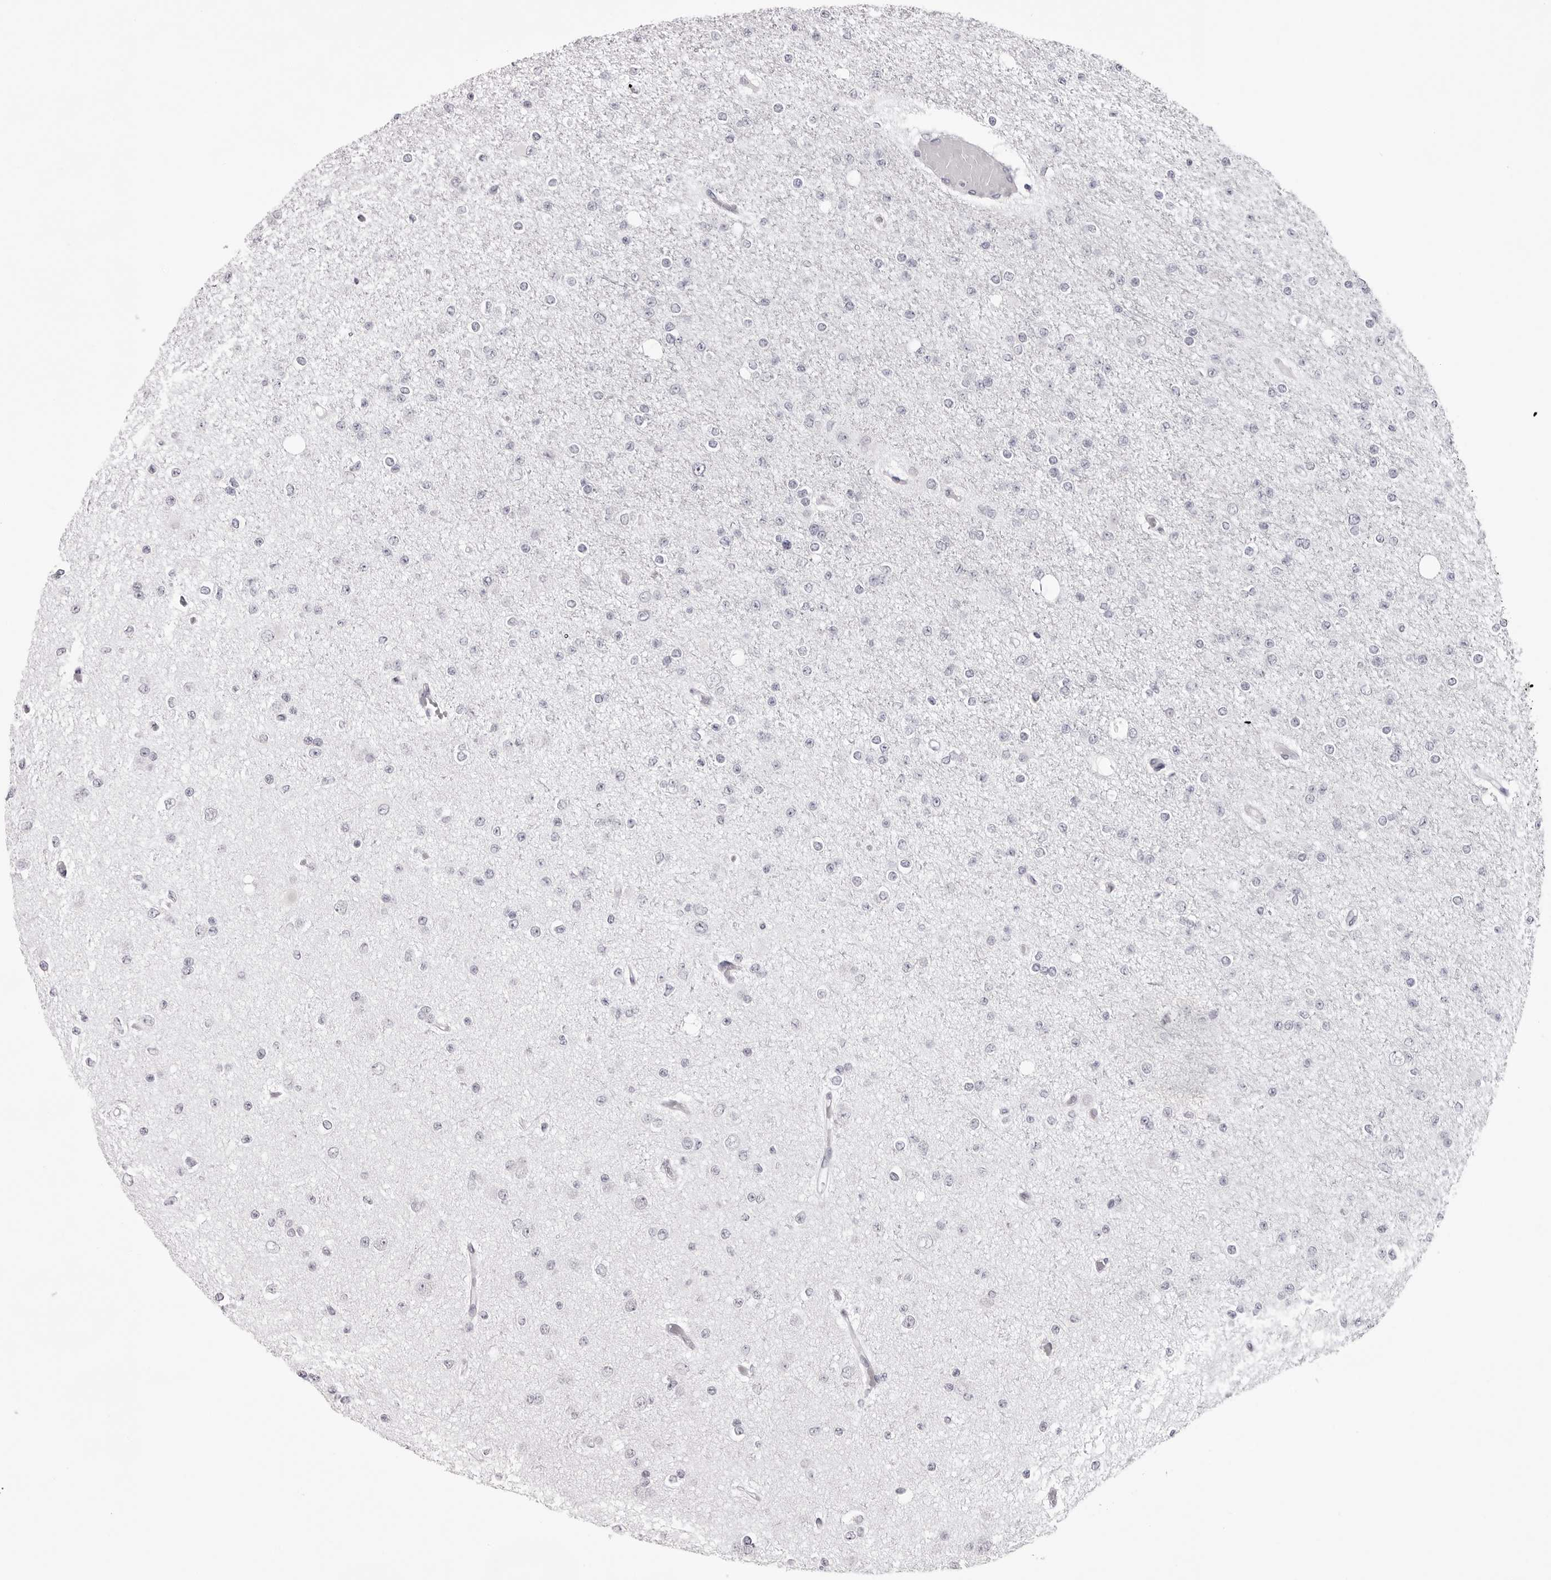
{"staining": {"intensity": "negative", "quantity": "none", "location": "none"}, "tissue": "glioma", "cell_type": "Tumor cells", "image_type": "cancer", "snomed": [{"axis": "morphology", "description": "Glioma, malignant, Low grade"}, {"axis": "topography", "description": "Brain"}], "caption": "Glioma stained for a protein using immunohistochemistry demonstrates no staining tumor cells.", "gene": "SMIM2", "patient": {"sex": "female", "age": 22}}